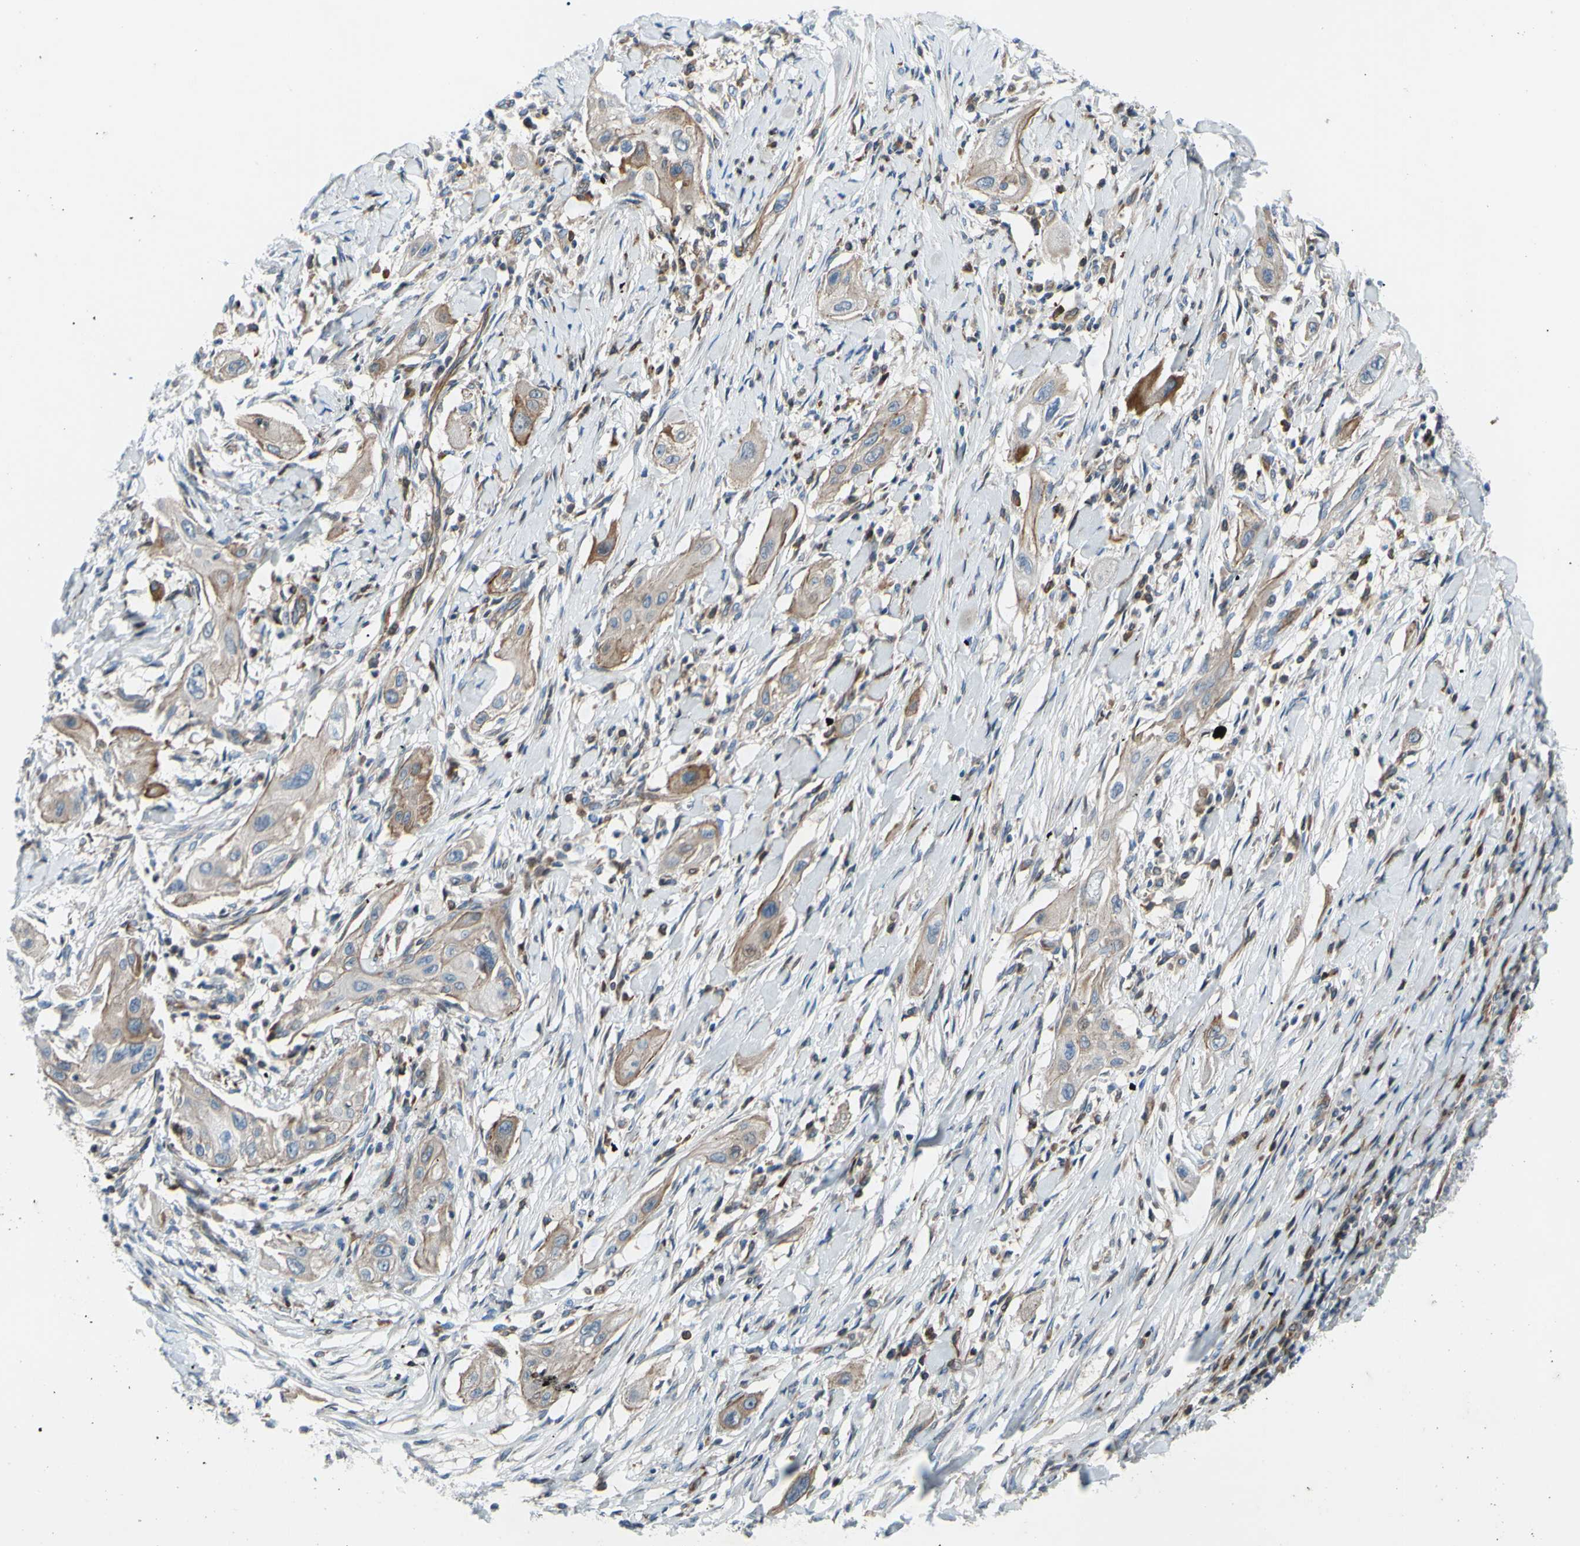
{"staining": {"intensity": "weak", "quantity": ">75%", "location": "cytoplasmic/membranous"}, "tissue": "lung cancer", "cell_type": "Tumor cells", "image_type": "cancer", "snomed": [{"axis": "morphology", "description": "Squamous cell carcinoma, NOS"}, {"axis": "topography", "description": "Lung"}], "caption": "Tumor cells reveal low levels of weak cytoplasmic/membranous expression in about >75% of cells in human squamous cell carcinoma (lung). (IHC, brightfield microscopy, high magnification).", "gene": "PAK2", "patient": {"sex": "female", "age": 47}}